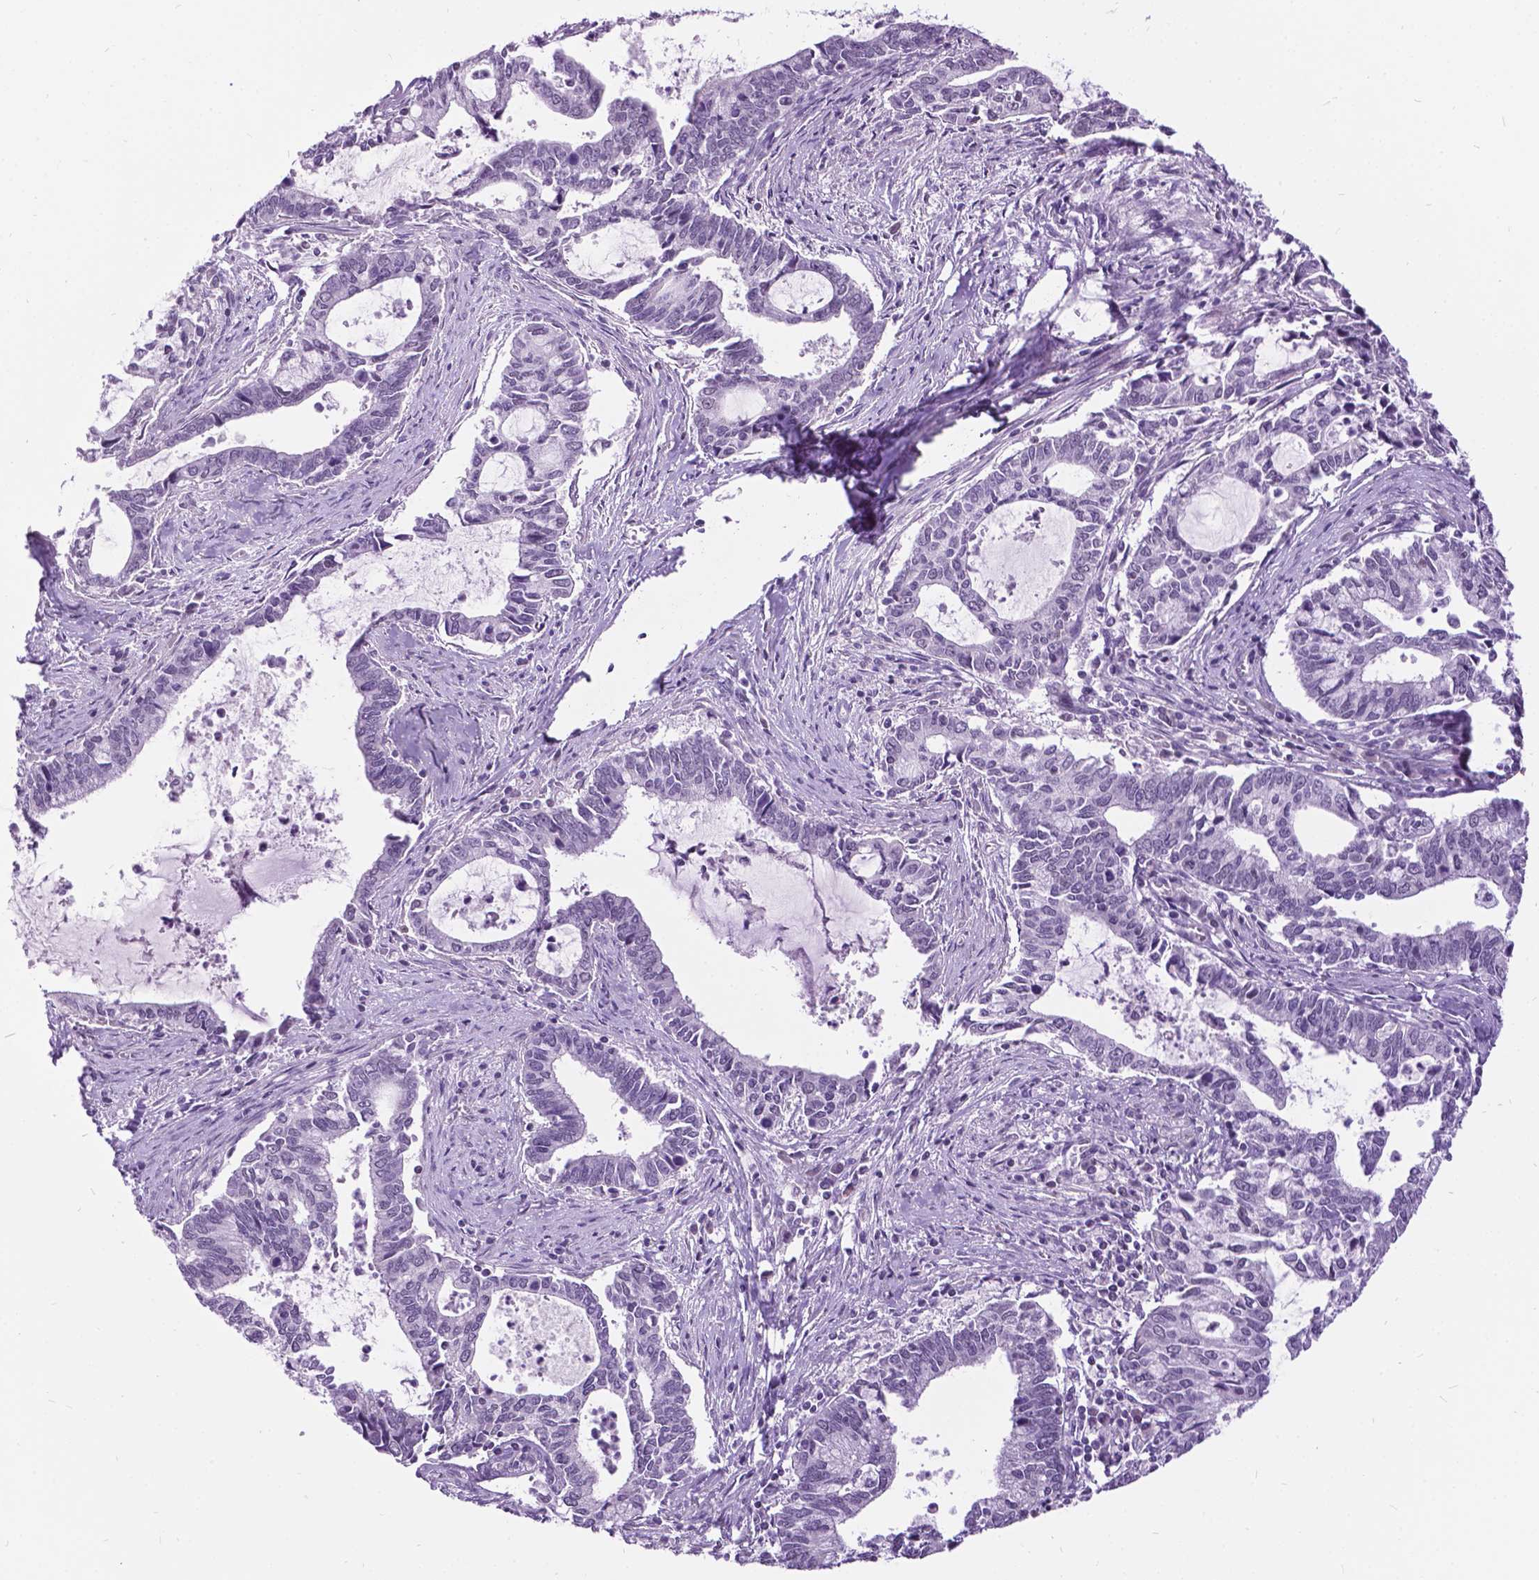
{"staining": {"intensity": "negative", "quantity": "none", "location": "none"}, "tissue": "cervical cancer", "cell_type": "Tumor cells", "image_type": "cancer", "snomed": [{"axis": "morphology", "description": "Adenocarcinoma, NOS"}, {"axis": "topography", "description": "Cervix"}], "caption": "This is an immunohistochemistry (IHC) micrograph of cervical adenocarcinoma. There is no staining in tumor cells.", "gene": "DPF3", "patient": {"sex": "female", "age": 42}}